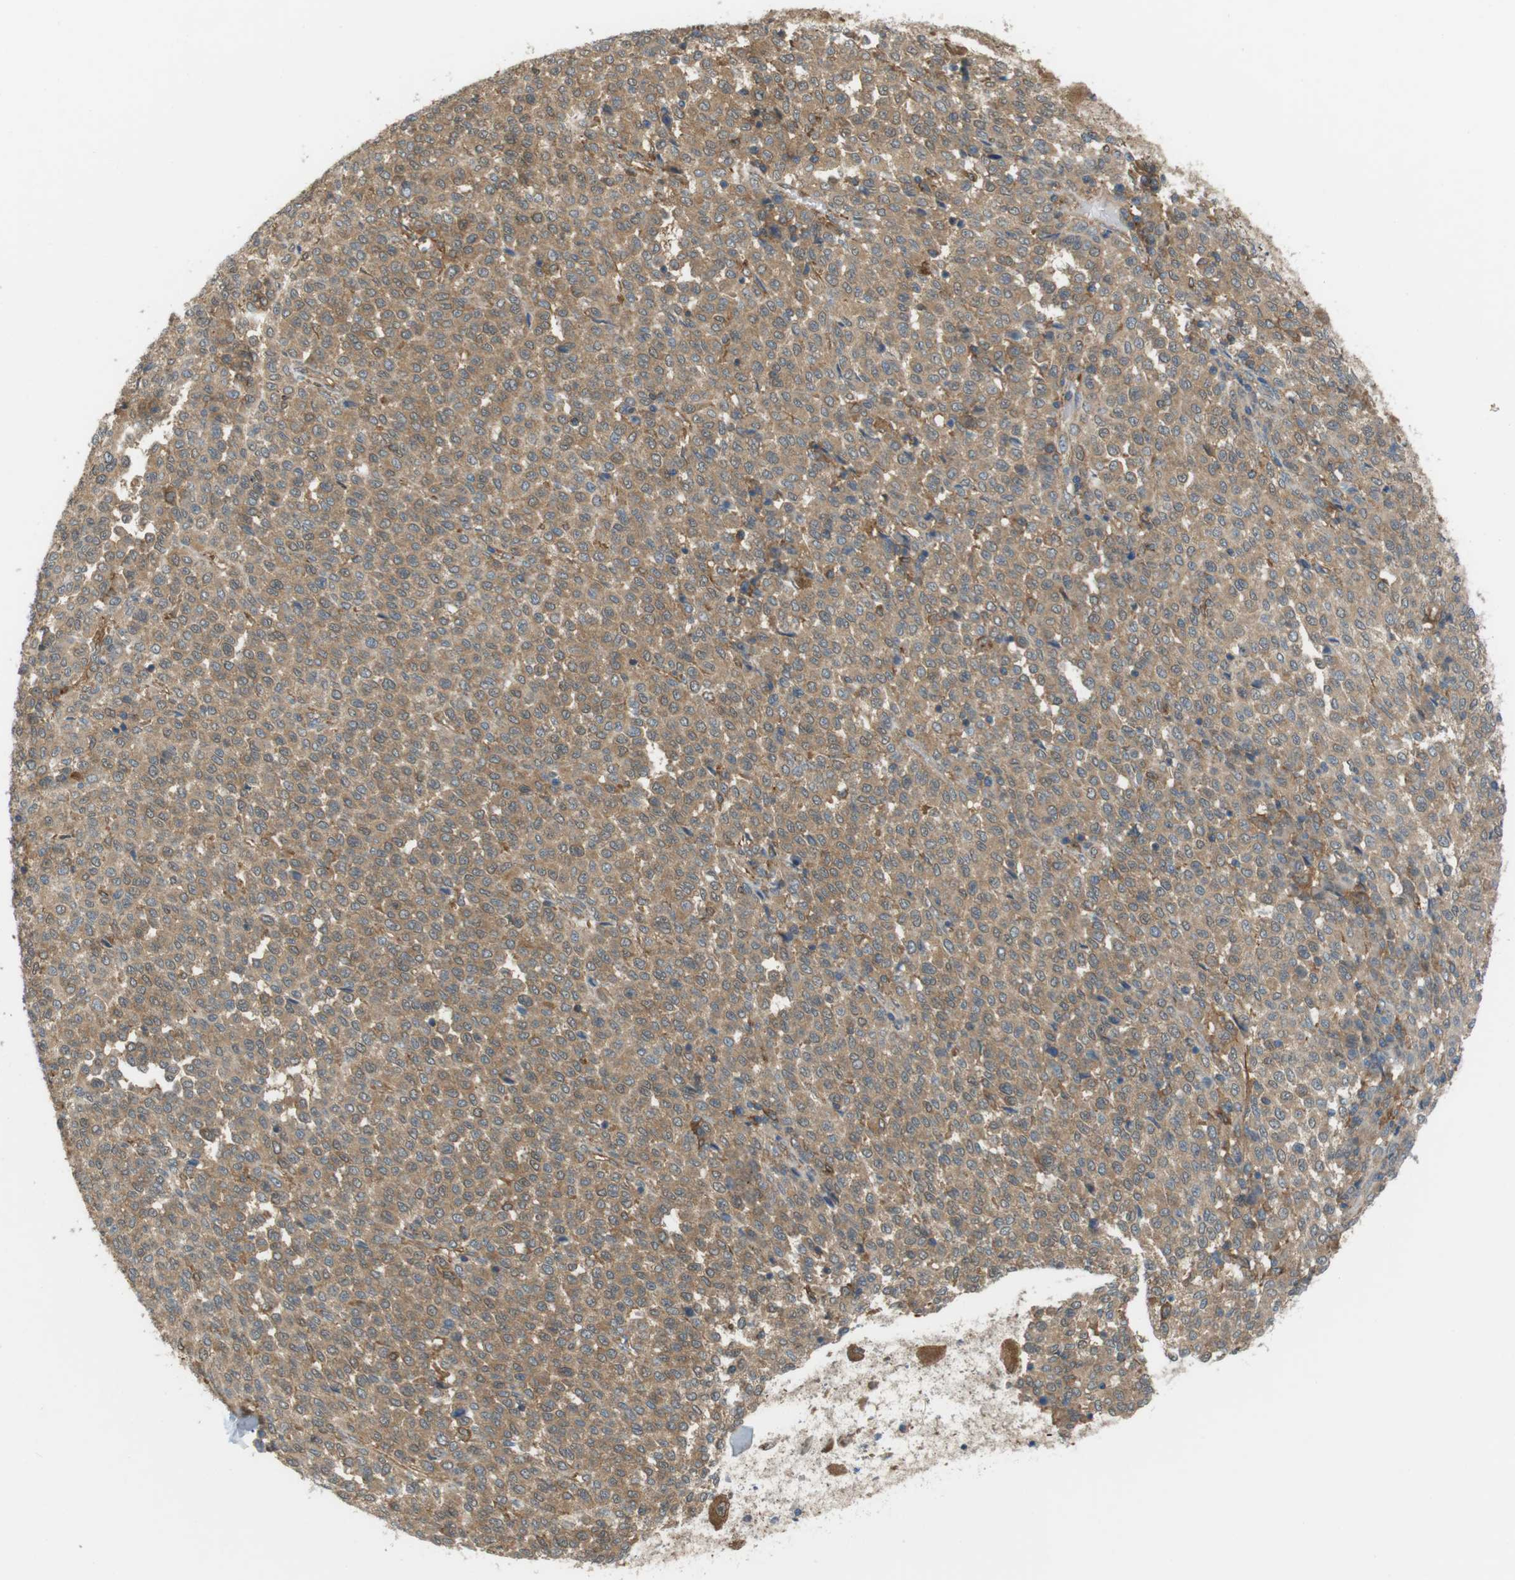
{"staining": {"intensity": "moderate", "quantity": ">75%", "location": "cytoplasmic/membranous"}, "tissue": "melanoma", "cell_type": "Tumor cells", "image_type": "cancer", "snomed": [{"axis": "morphology", "description": "Malignant melanoma, Metastatic site"}, {"axis": "topography", "description": "Pancreas"}], "caption": "Malignant melanoma (metastatic site) stained with immunohistochemistry (IHC) shows moderate cytoplasmic/membranous expression in about >75% of tumor cells. (Stains: DAB (3,3'-diaminobenzidine) in brown, nuclei in blue, Microscopy: brightfield microscopy at high magnification).", "gene": "PEPD", "patient": {"sex": "female", "age": 30}}